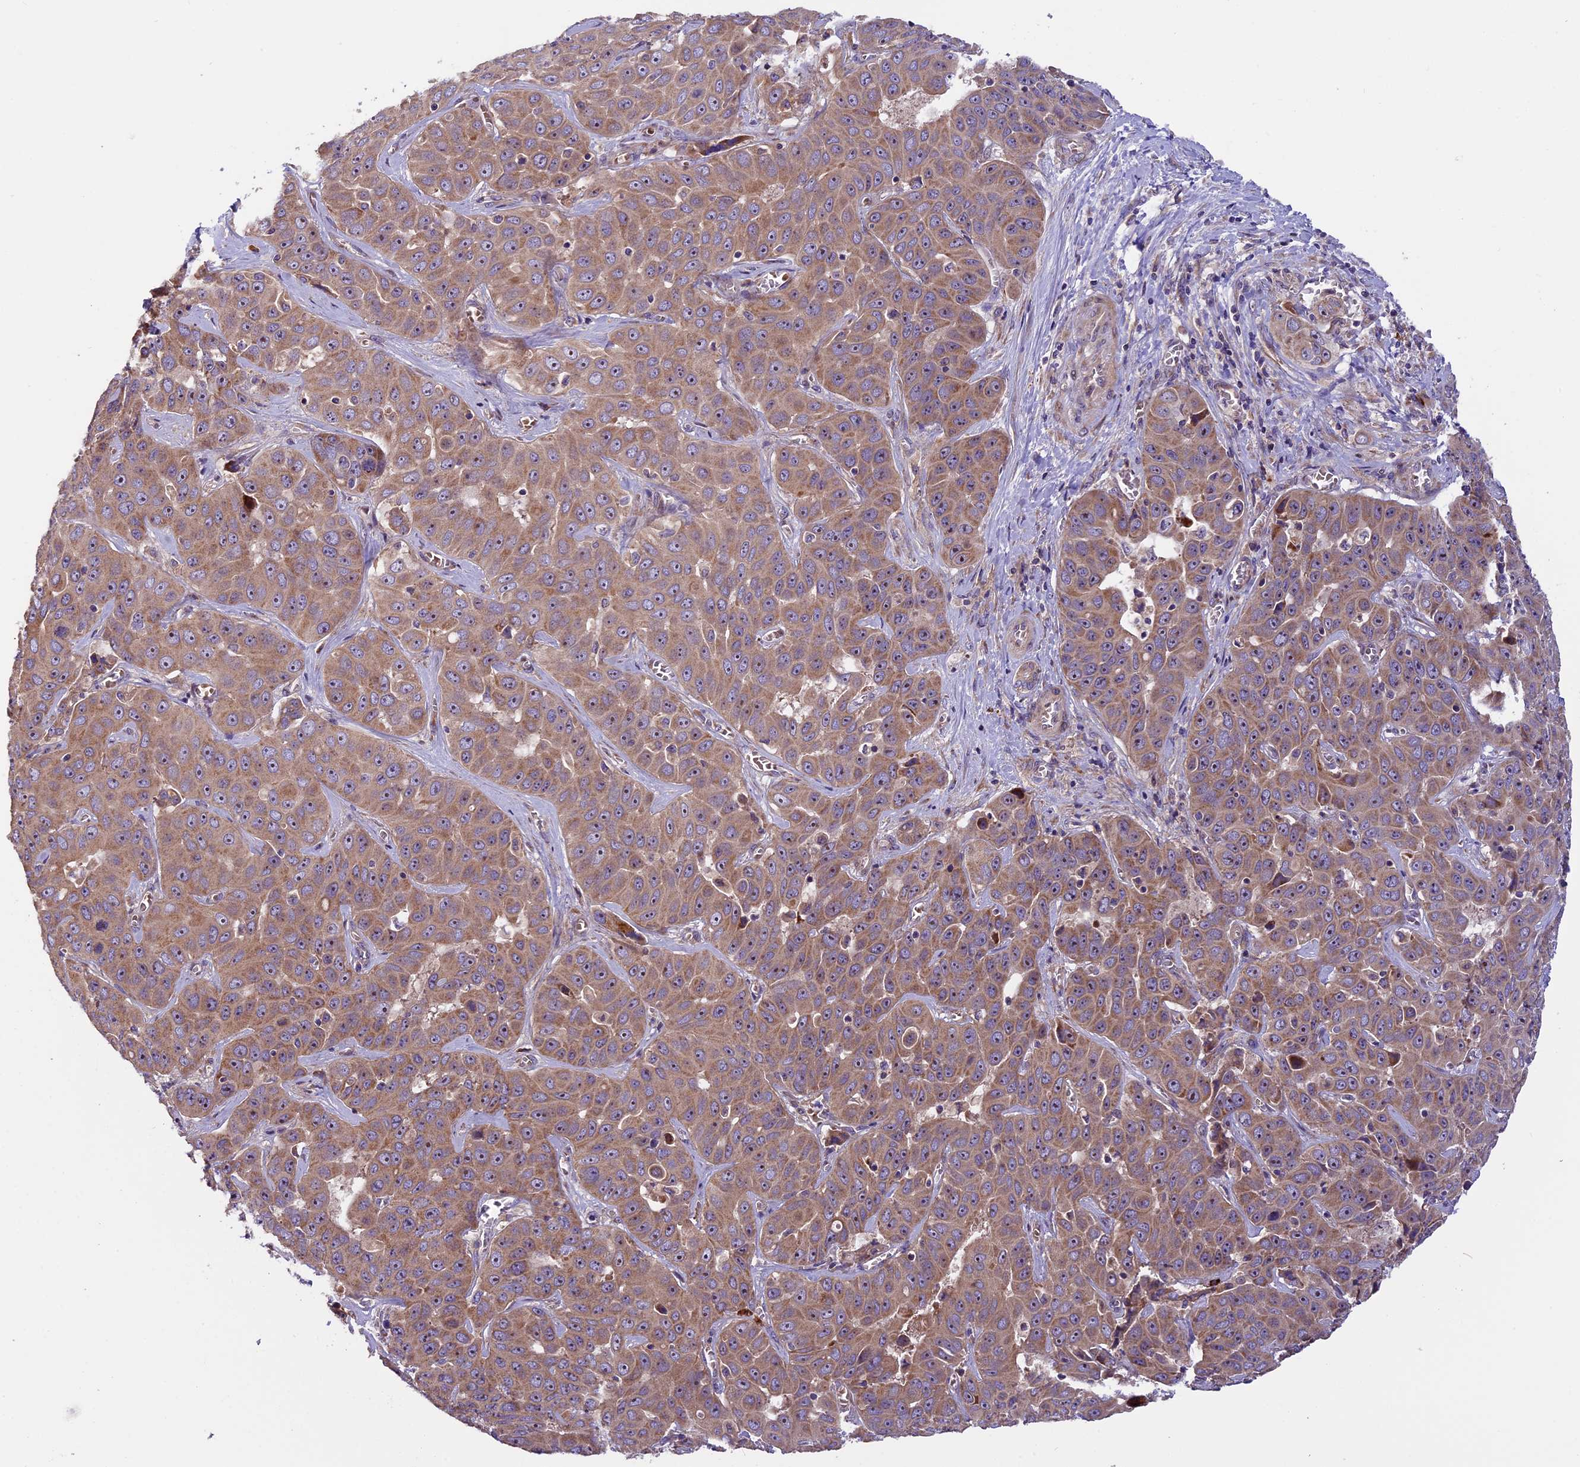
{"staining": {"intensity": "moderate", "quantity": ">75%", "location": "cytoplasmic/membranous"}, "tissue": "liver cancer", "cell_type": "Tumor cells", "image_type": "cancer", "snomed": [{"axis": "morphology", "description": "Cholangiocarcinoma"}, {"axis": "topography", "description": "Liver"}], "caption": "Liver cancer (cholangiocarcinoma) stained with DAB (3,3'-diaminobenzidine) immunohistochemistry reveals medium levels of moderate cytoplasmic/membranous positivity in about >75% of tumor cells.", "gene": "FRY", "patient": {"sex": "female", "age": 52}}